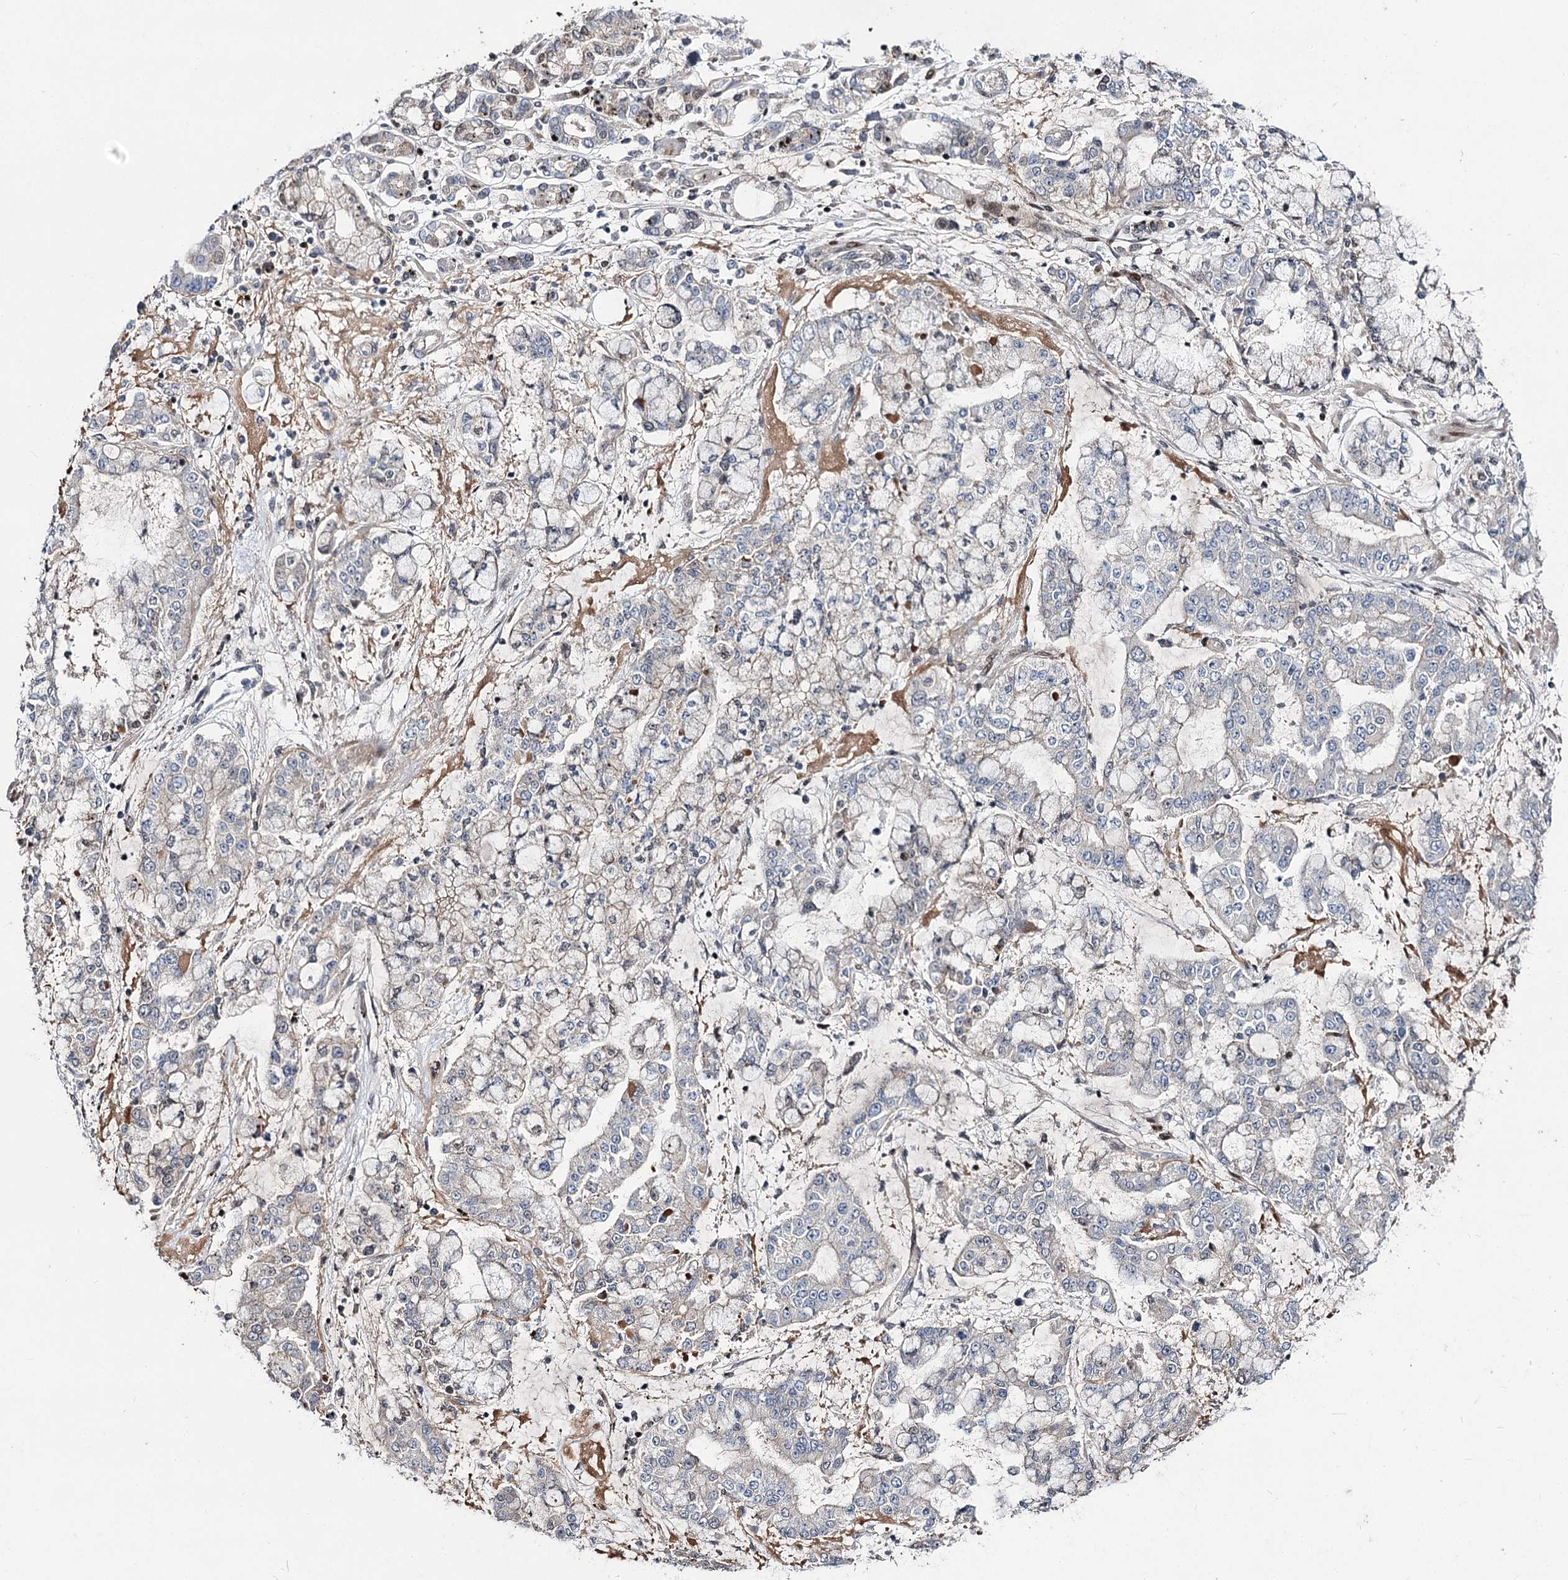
{"staining": {"intensity": "negative", "quantity": "none", "location": "none"}, "tissue": "stomach cancer", "cell_type": "Tumor cells", "image_type": "cancer", "snomed": [{"axis": "morphology", "description": "Normal tissue, NOS"}, {"axis": "morphology", "description": "Adenocarcinoma, NOS"}, {"axis": "topography", "description": "Stomach, upper"}, {"axis": "topography", "description": "Stomach"}], "caption": "DAB immunohistochemical staining of stomach cancer (adenocarcinoma) displays no significant staining in tumor cells.", "gene": "ITFG2", "patient": {"sex": "male", "age": 76}}